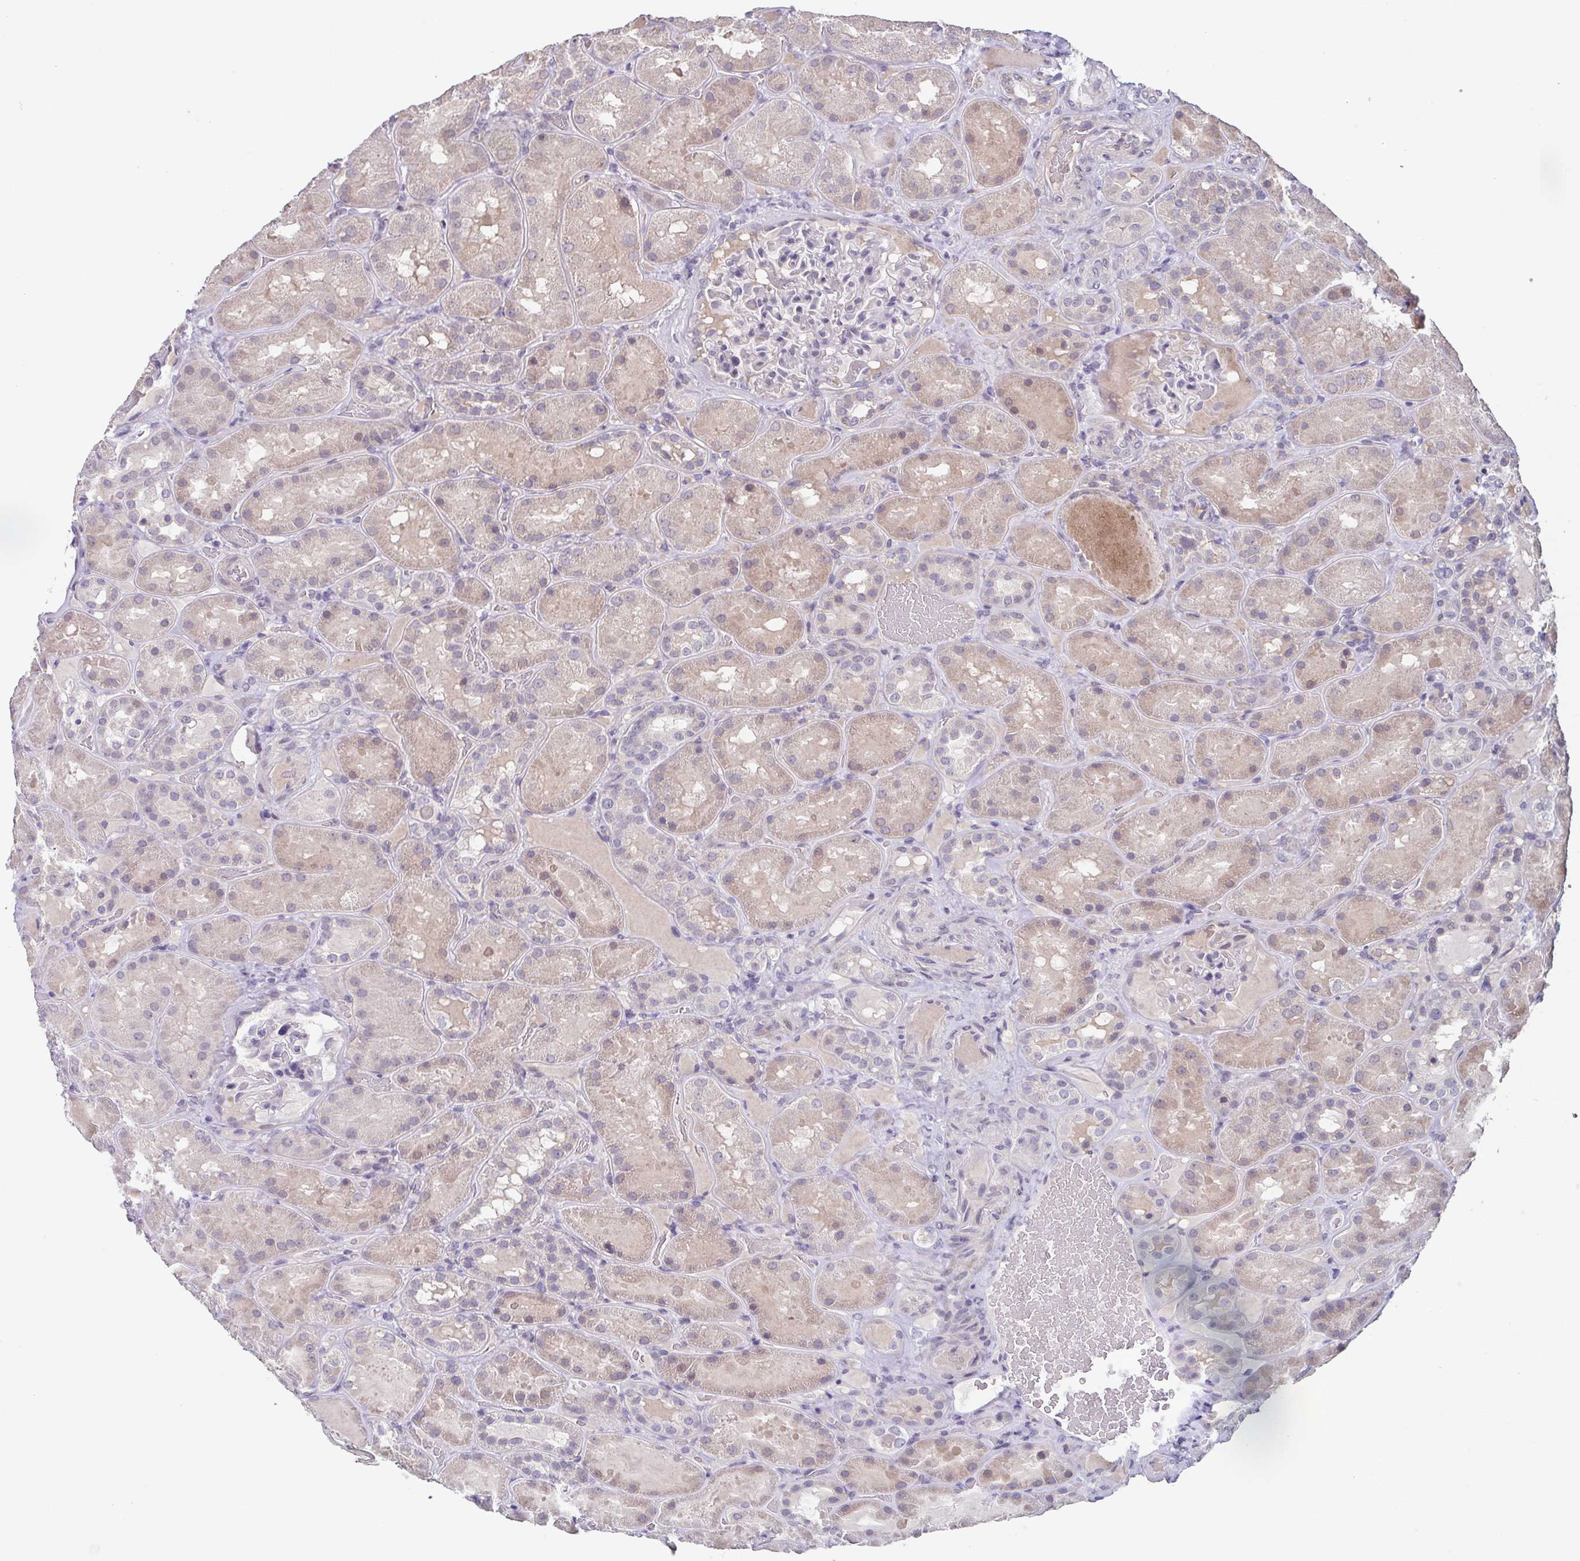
{"staining": {"intensity": "negative", "quantity": "none", "location": "none"}, "tissue": "kidney", "cell_type": "Cells in glomeruli", "image_type": "normal", "snomed": [{"axis": "morphology", "description": "Normal tissue, NOS"}, {"axis": "topography", "description": "Kidney"}], "caption": "Image shows no significant protein expression in cells in glomeruli of normal kidney.", "gene": "GHRL", "patient": {"sex": "male", "age": 73}}